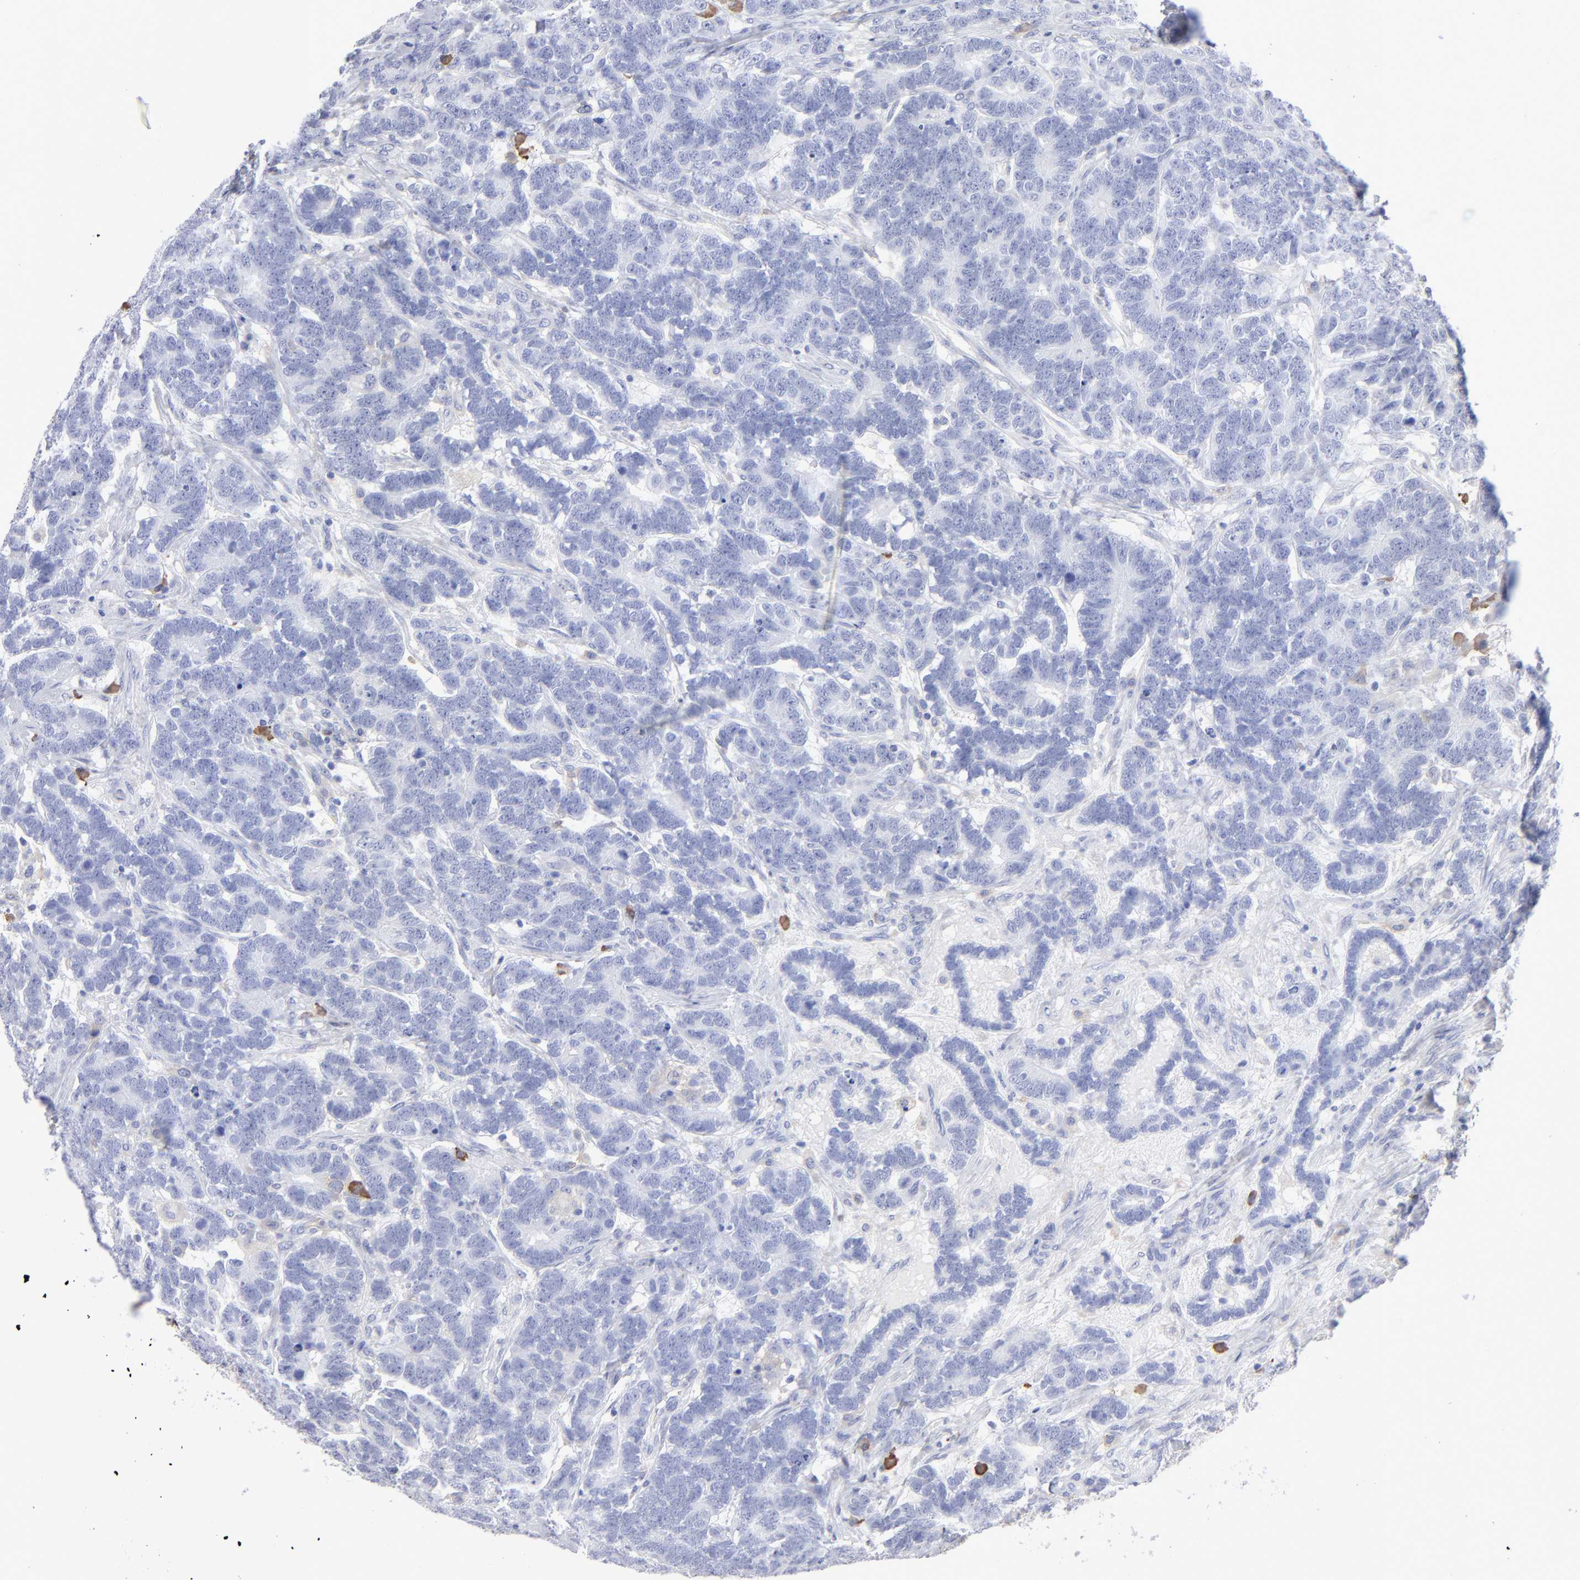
{"staining": {"intensity": "negative", "quantity": "none", "location": "none"}, "tissue": "testis cancer", "cell_type": "Tumor cells", "image_type": "cancer", "snomed": [{"axis": "morphology", "description": "Carcinoma, Embryonal, NOS"}, {"axis": "topography", "description": "Testis"}], "caption": "Embryonal carcinoma (testis) was stained to show a protein in brown. There is no significant expression in tumor cells.", "gene": "LAT2", "patient": {"sex": "male", "age": 26}}